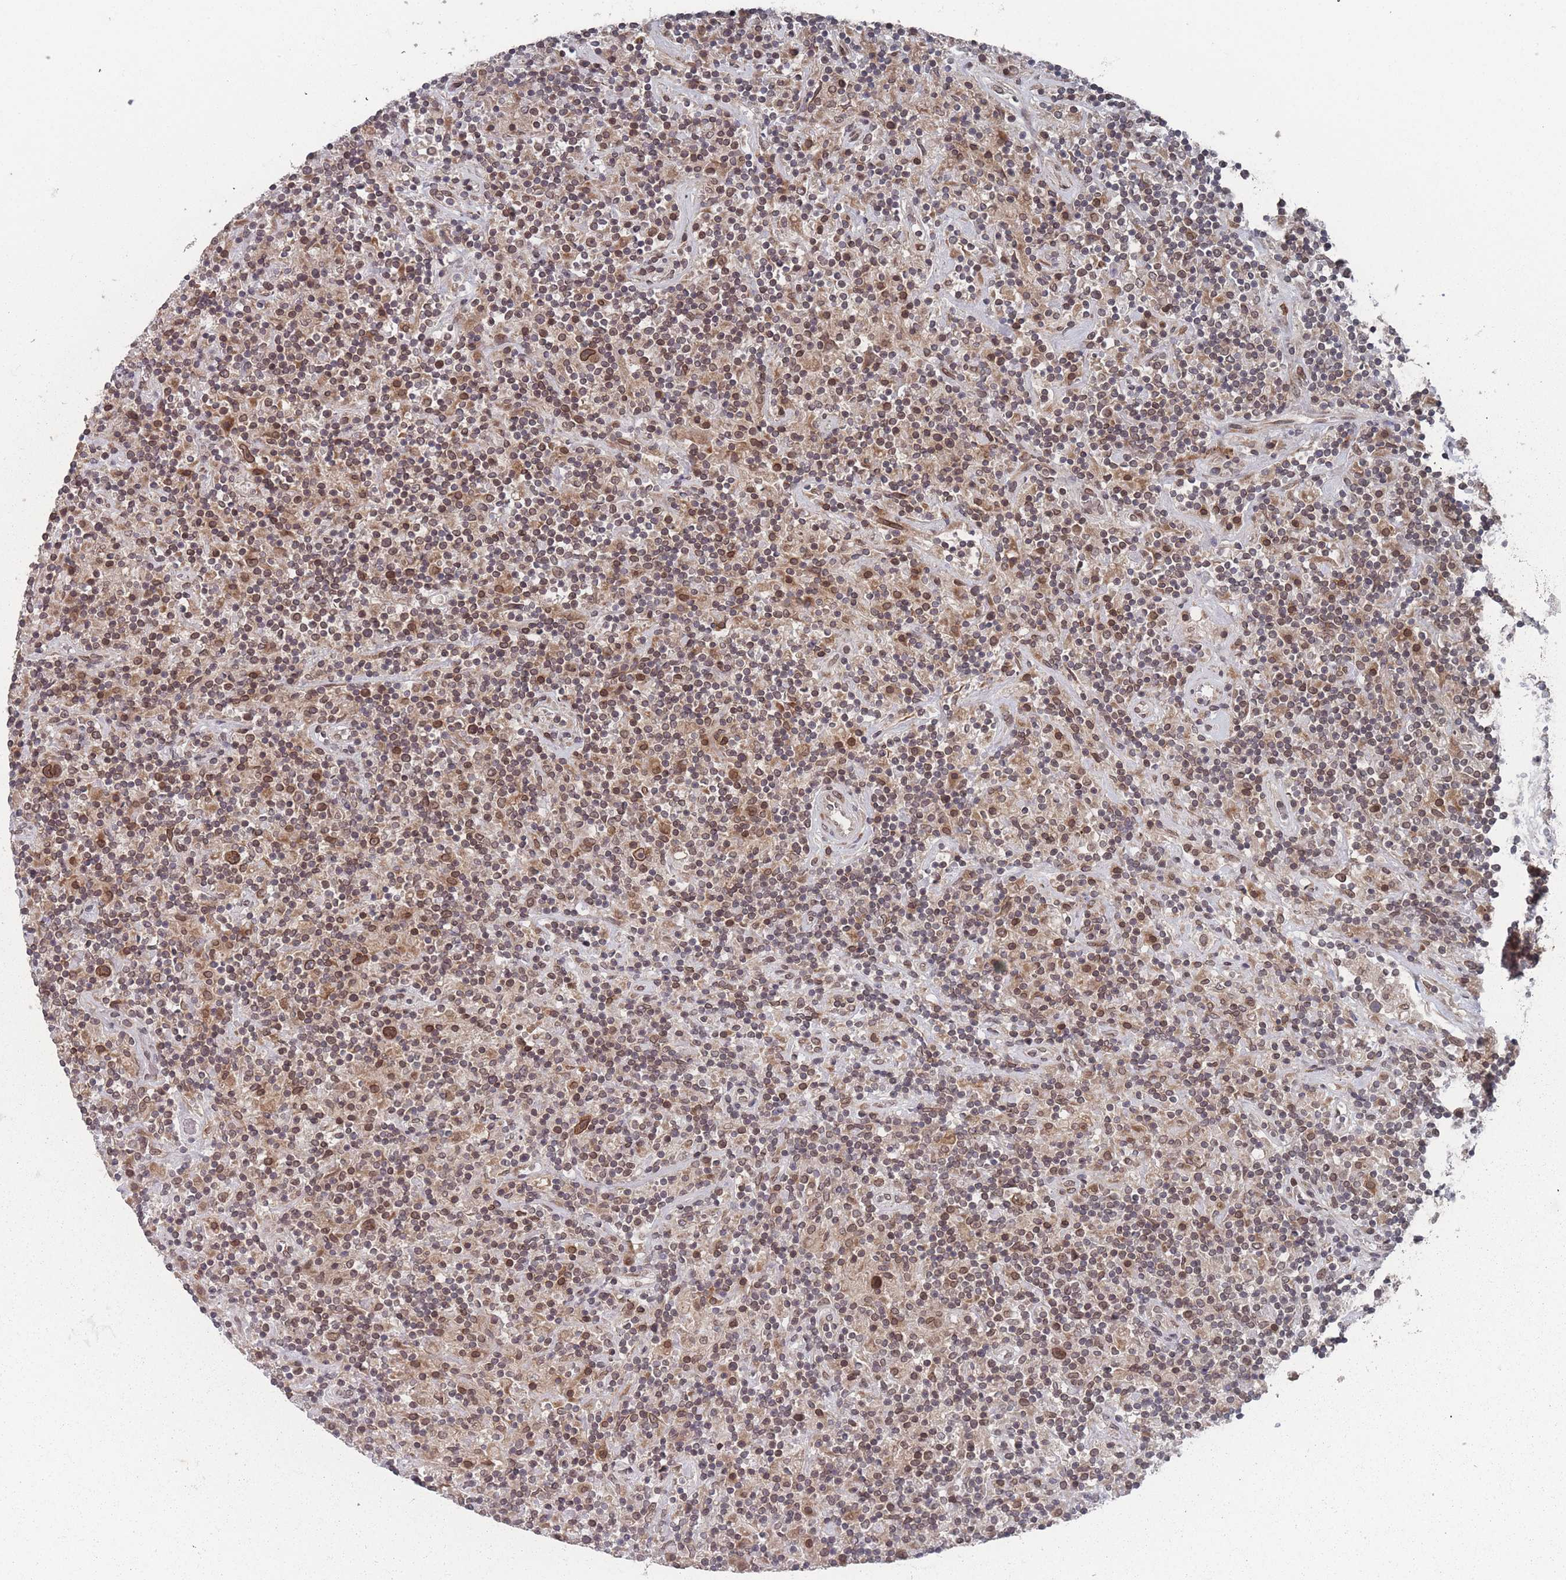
{"staining": {"intensity": "moderate", "quantity": ">75%", "location": "cytoplasmic/membranous,nuclear"}, "tissue": "lymphoma", "cell_type": "Tumor cells", "image_type": "cancer", "snomed": [{"axis": "morphology", "description": "Hodgkin's disease, NOS"}, {"axis": "topography", "description": "Lymph node"}], "caption": "Protein expression analysis of human Hodgkin's disease reveals moderate cytoplasmic/membranous and nuclear staining in about >75% of tumor cells. The protein is stained brown, and the nuclei are stained in blue (DAB (3,3'-diaminobenzidine) IHC with brightfield microscopy, high magnification).", "gene": "TBC1D25", "patient": {"sex": "male", "age": 70}}